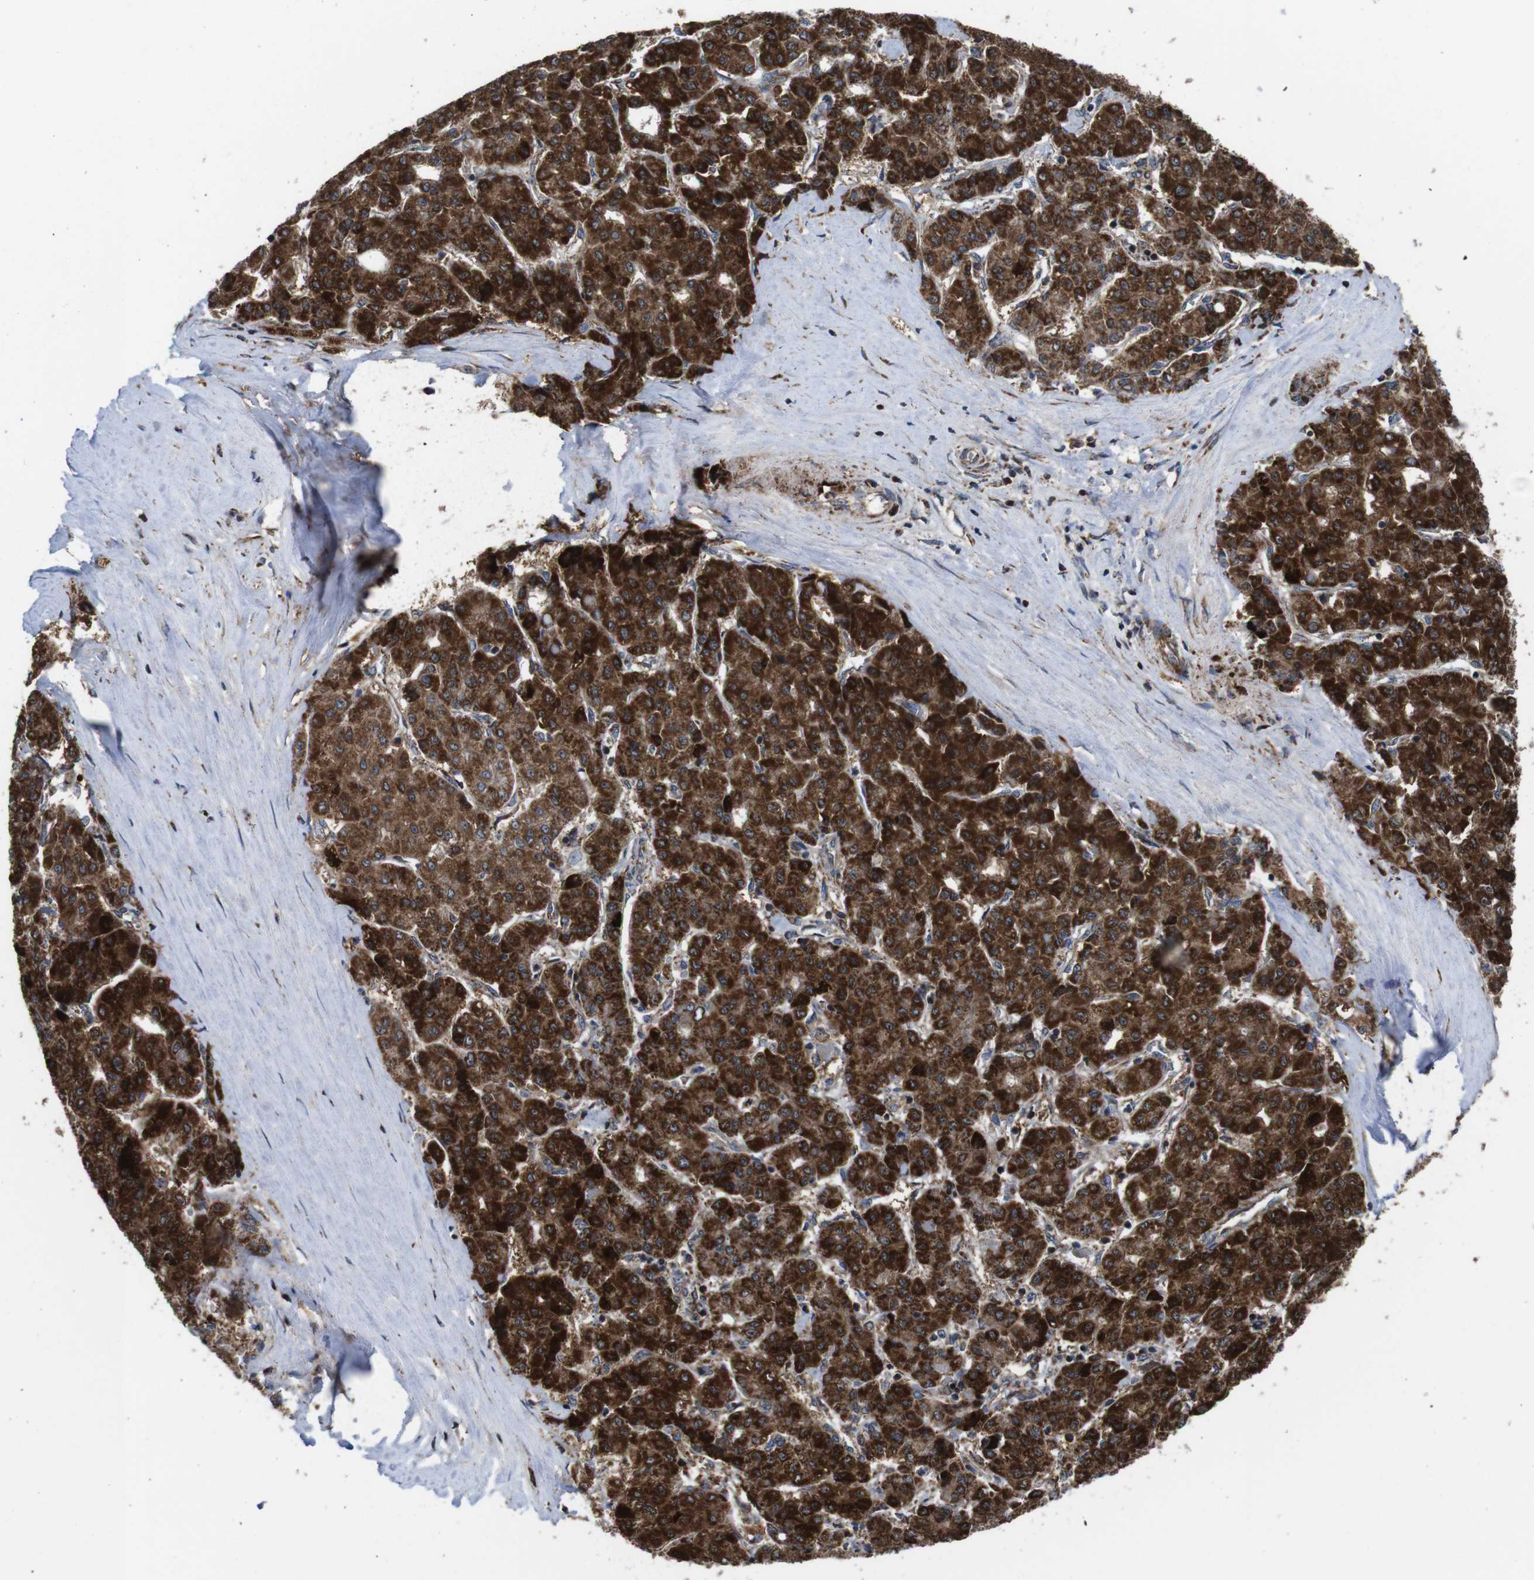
{"staining": {"intensity": "strong", "quantity": ">75%", "location": "cytoplasmic/membranous"}, "tissue": "liver cancer", "cell_type": "Tumor cells", "image_type": "cancer", "snomed": [{"axis": "morphology", "description": "Carcinoma, Hepatocellular, NOS"}, {"axis": "topography", "description": "Liver"}], "caption": "The image demonstrates staining of liver cancer (hepatocellular carcinoma), revealing strong cytoplasmic/membranous protein staining (brown color) within tumor cells.", "gene": "HK1", "patient": {"sex": "male", "age": 65}}